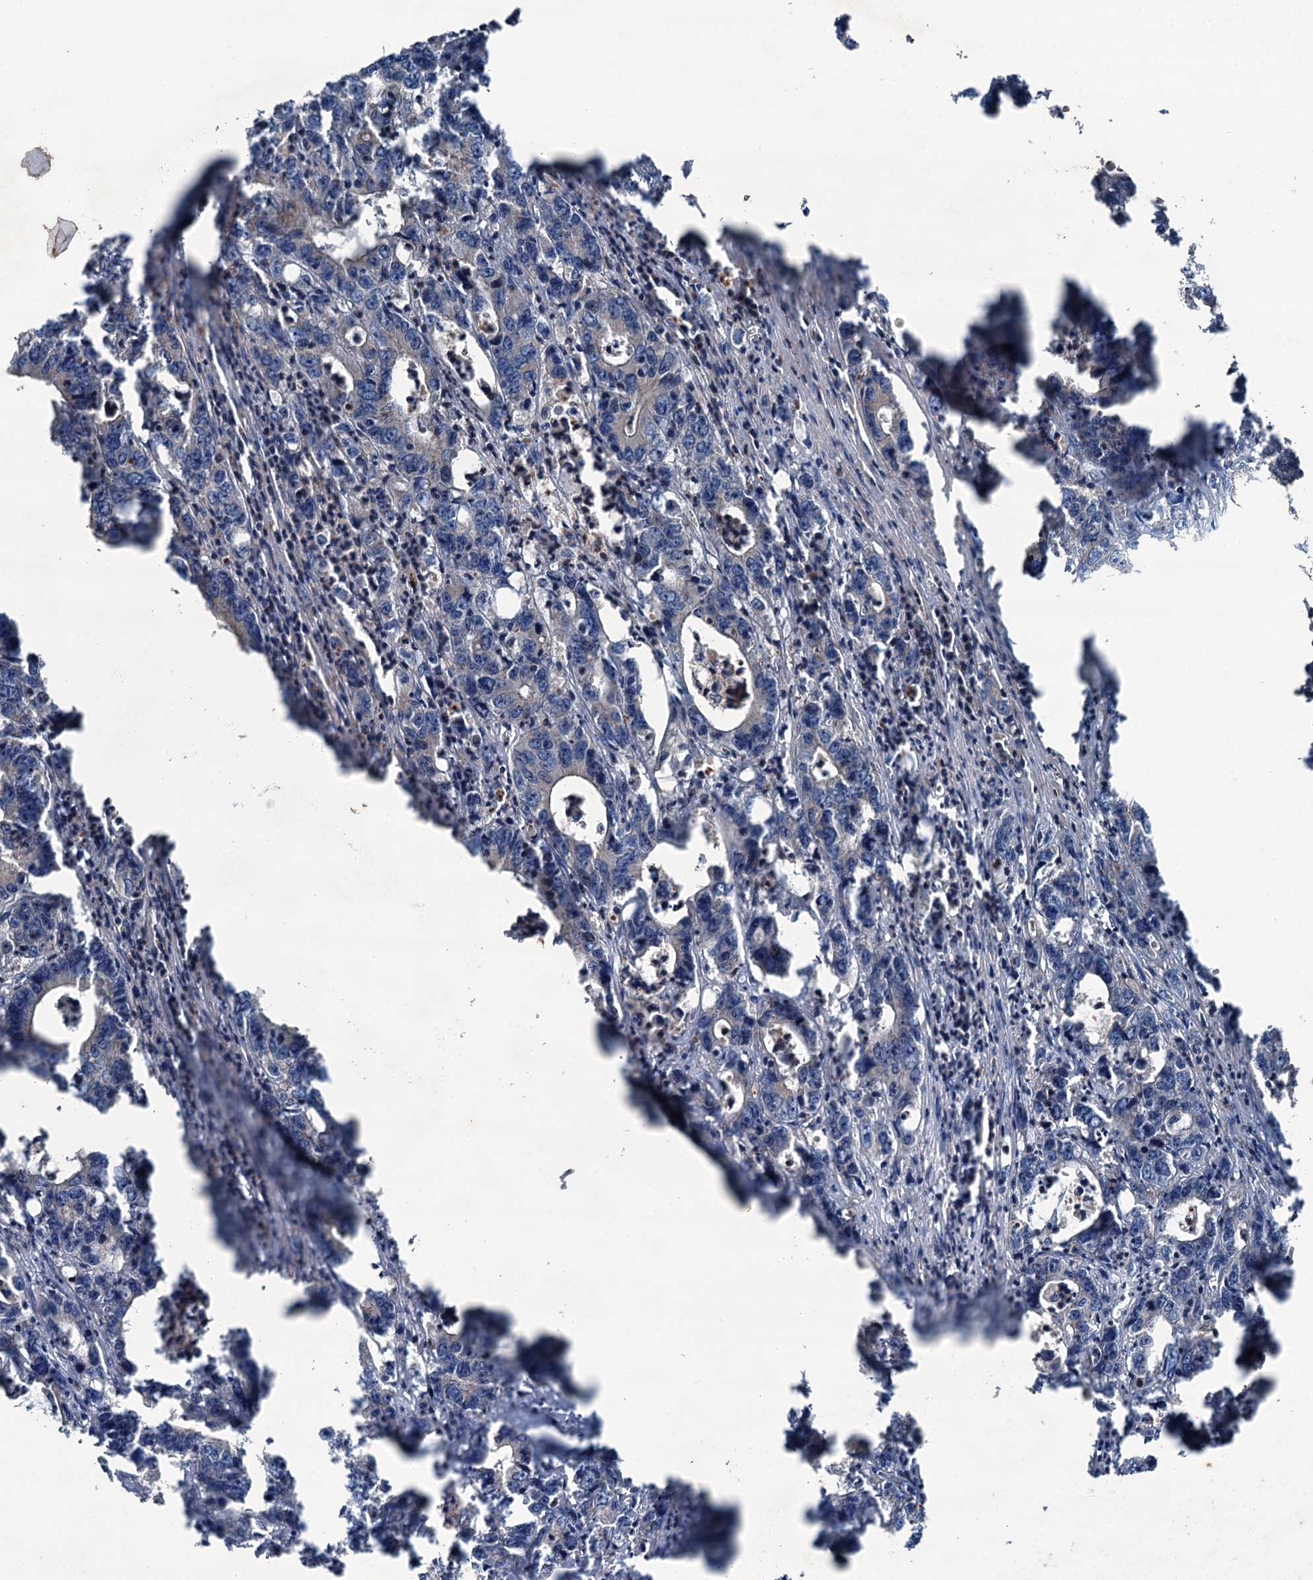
{"staining": {"intensity": "negative", "quantity": "none", "location": "none"}, "tissue": "colorectal cancer", "cell_type": "Tumor cells", "image_type": "cancer", "snomed": [{"axis": "morphology", "description": "Adenocarcinoma, NOS"}, {"axis": "topography", "description": "Colon"}], "caption": "This is an IHC histopathology image of colorectal adenocarcinoma. There is no expression in tumor cells.", "gene": "RUFY1", "patient": {"sex": "female", "age": 75}}